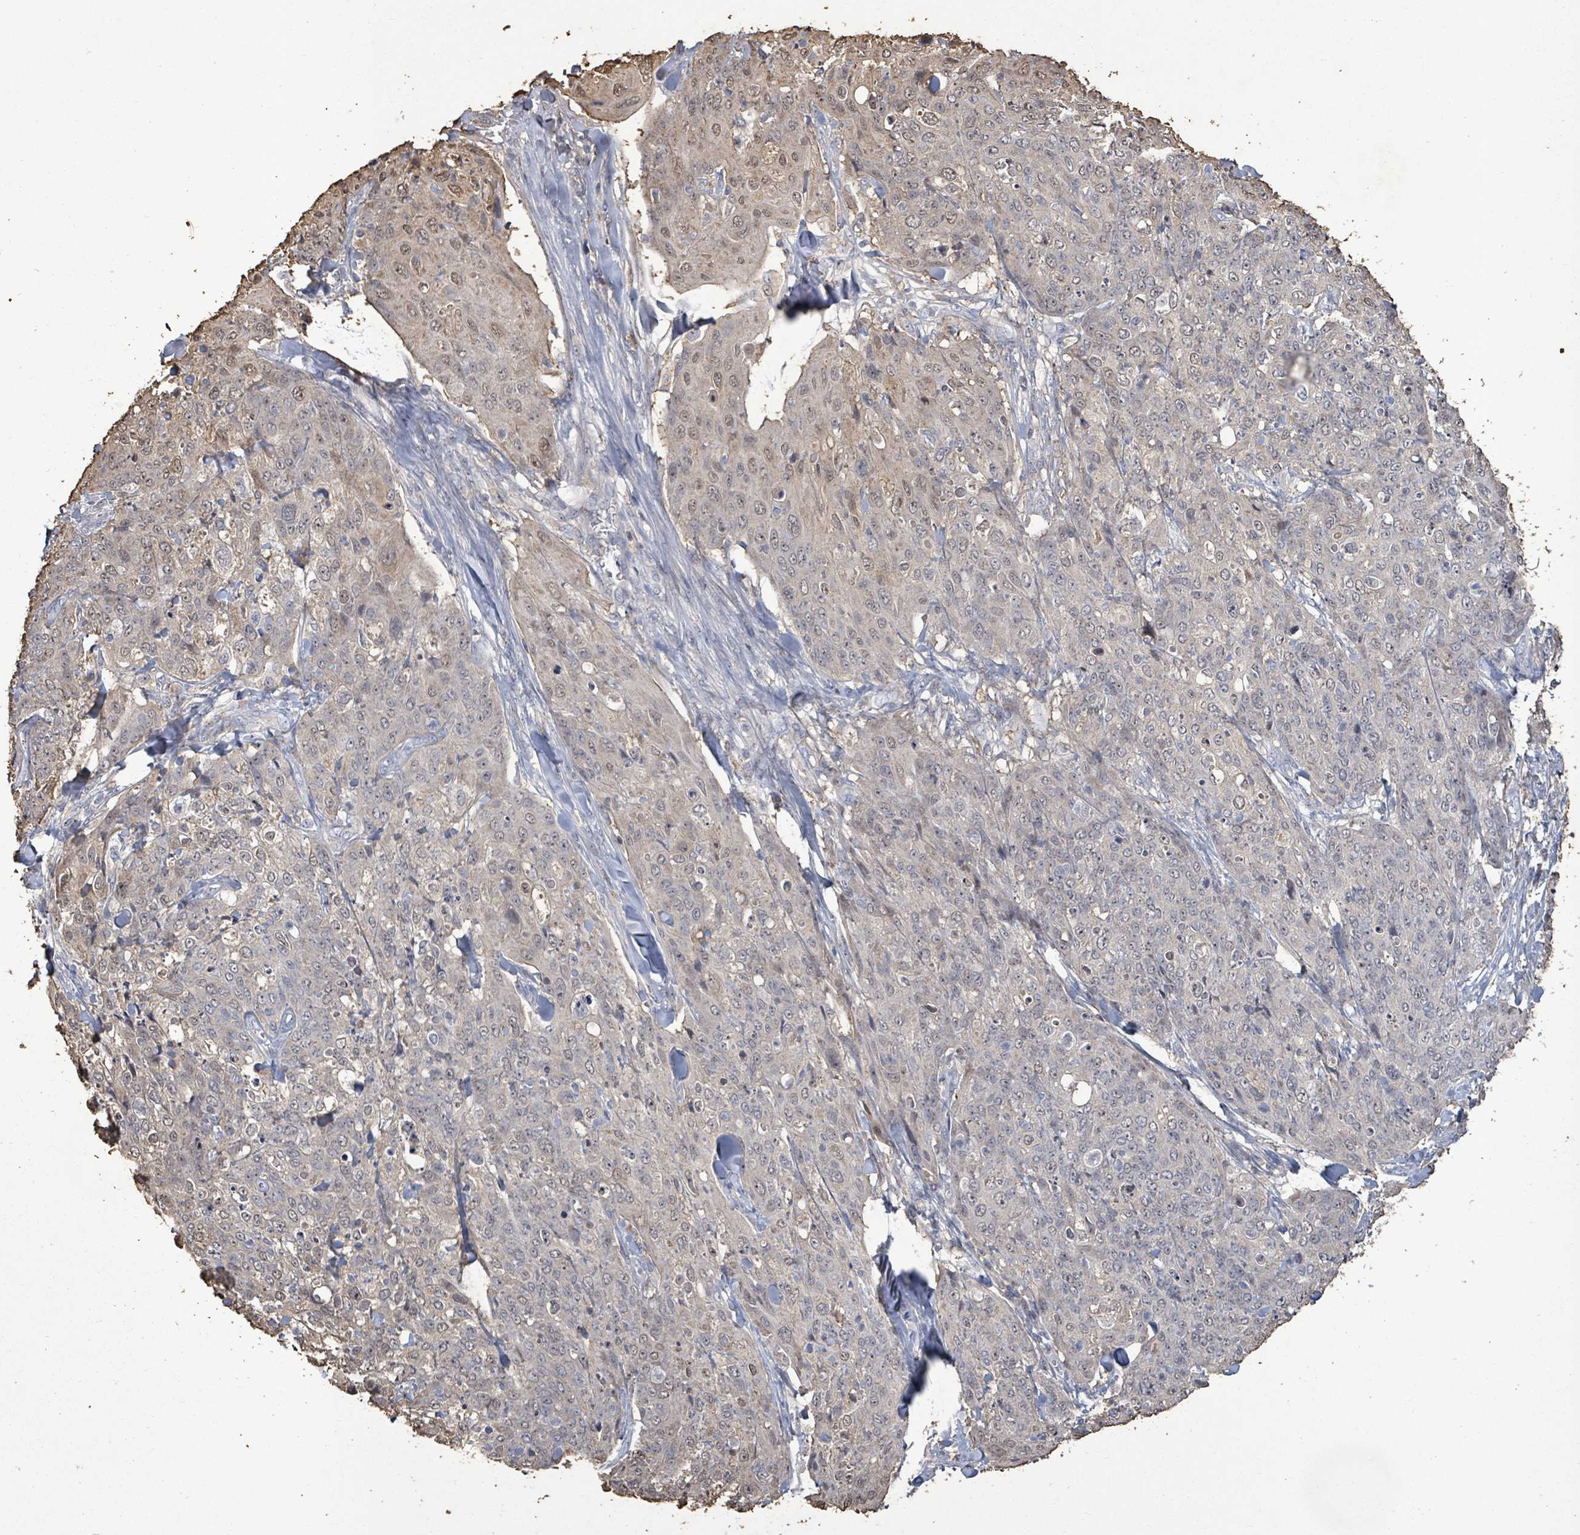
{"staining": {"intensity": "weak", "quantity": "25%-75%", "location": "nuclear"}, "tissue": "skin cancer", "cell_type": "Tumor cells", "image_type": "cancer", "snomed": [{"axis": "morphology", "description": "Squamous cell carcinoma, NOS"}, {"axis": "topography", "description": "Skin"}, {"axis": "topography", "description": "Vulva"}], "caption": "Protein analysis of skin squamous cell carcinoma tissue displays weak nuclear staining in approximately 25%-75% of tumor cells. The staining was performed using DAB (3,3'-diaminobenzidine) to visualize the protein expression in brown, while the nuclei were stained in blue with hematoxylin (Magnification: 20x).", "gene": "FAM210A", "patient": {"sex": "female", "age": 85}}